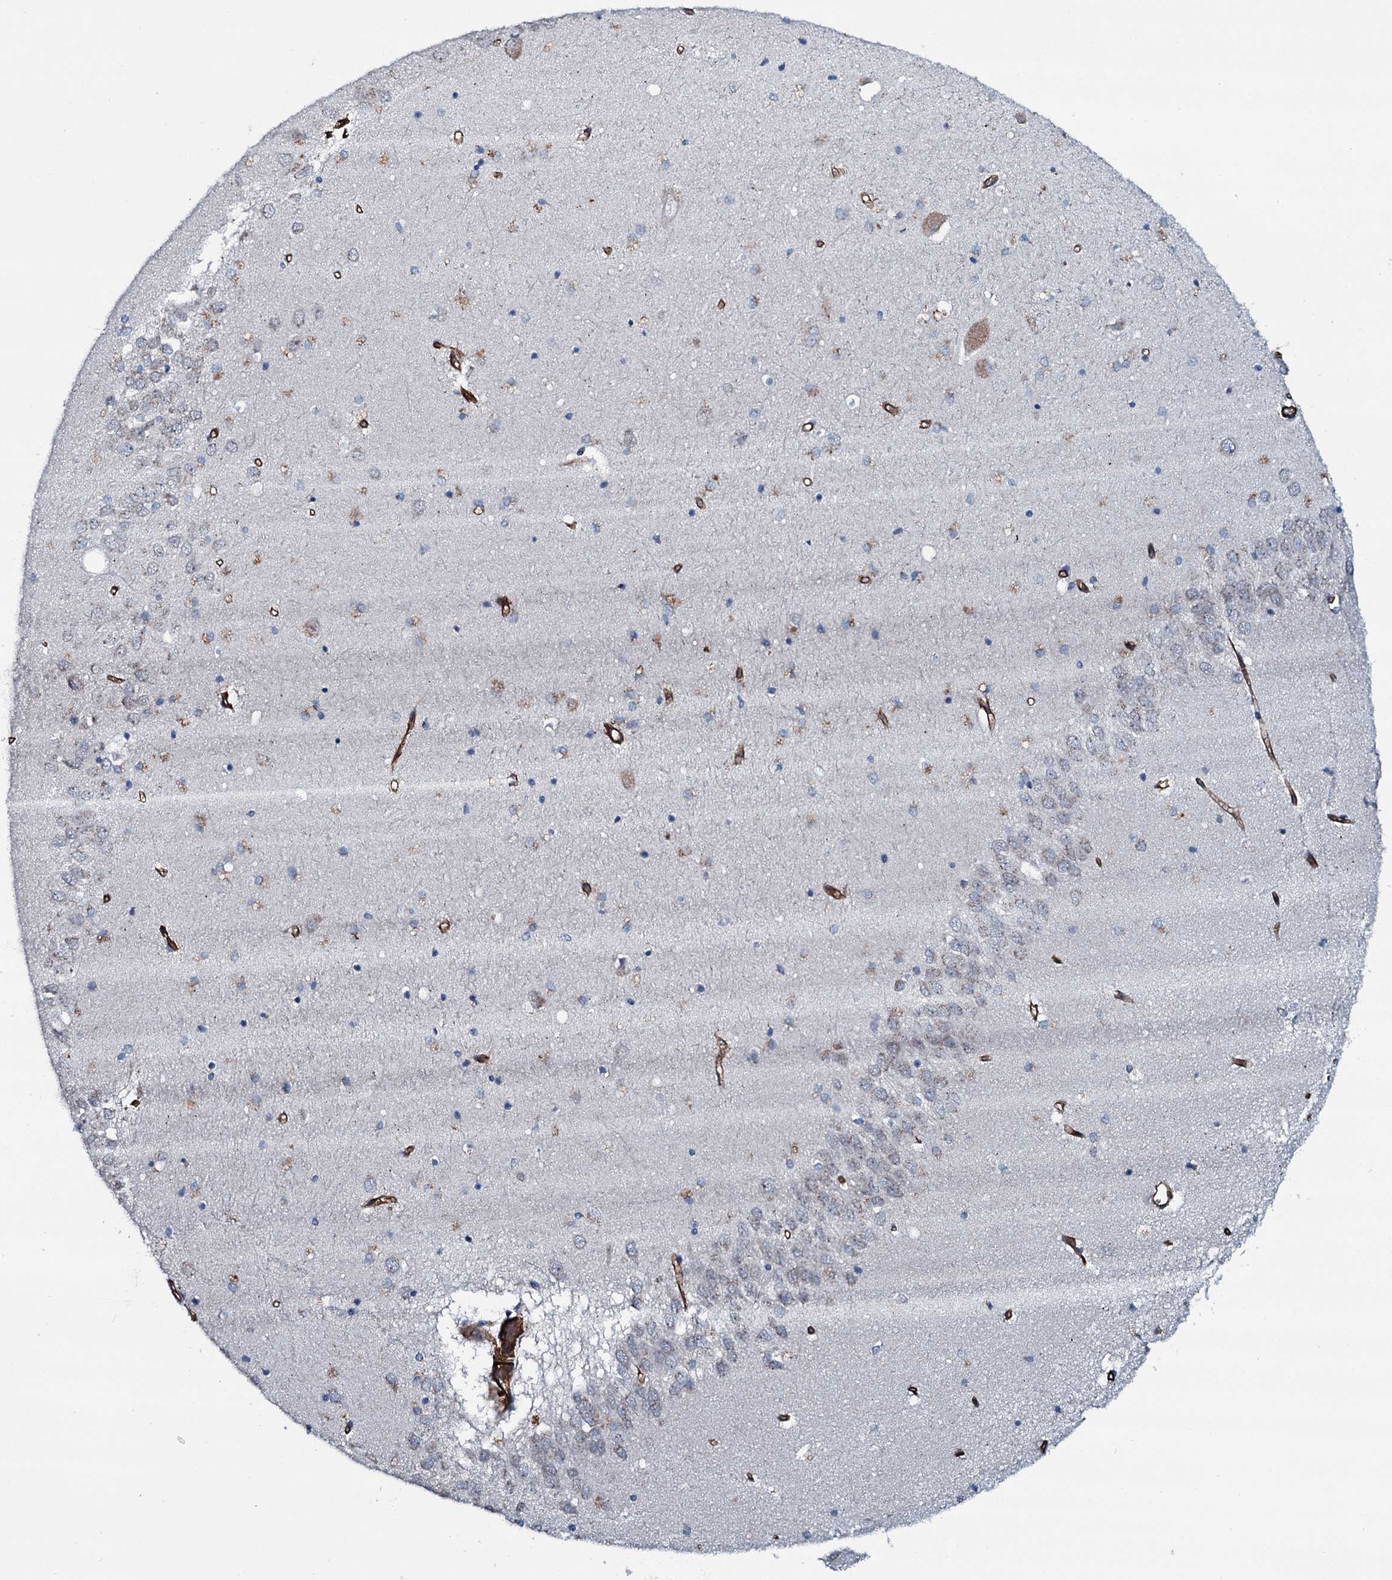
{"staining": {"intensity": "negative", "quantity": "none", "location": "none"}, "tissue": "hippocampus", "cell_type": "Glial cells", "image_type": "normal", "snomed": [{"axis": "morphology", "description": "Normal tissue, NOS"}, {"axis": "topography", "description": "Hippocampus"}], "caption": "Hippocampus stained for a protein using IHC shows no staining glial cells.", "gene": "CLEC14A", "patient": {"sex": "male", "age": 70}}